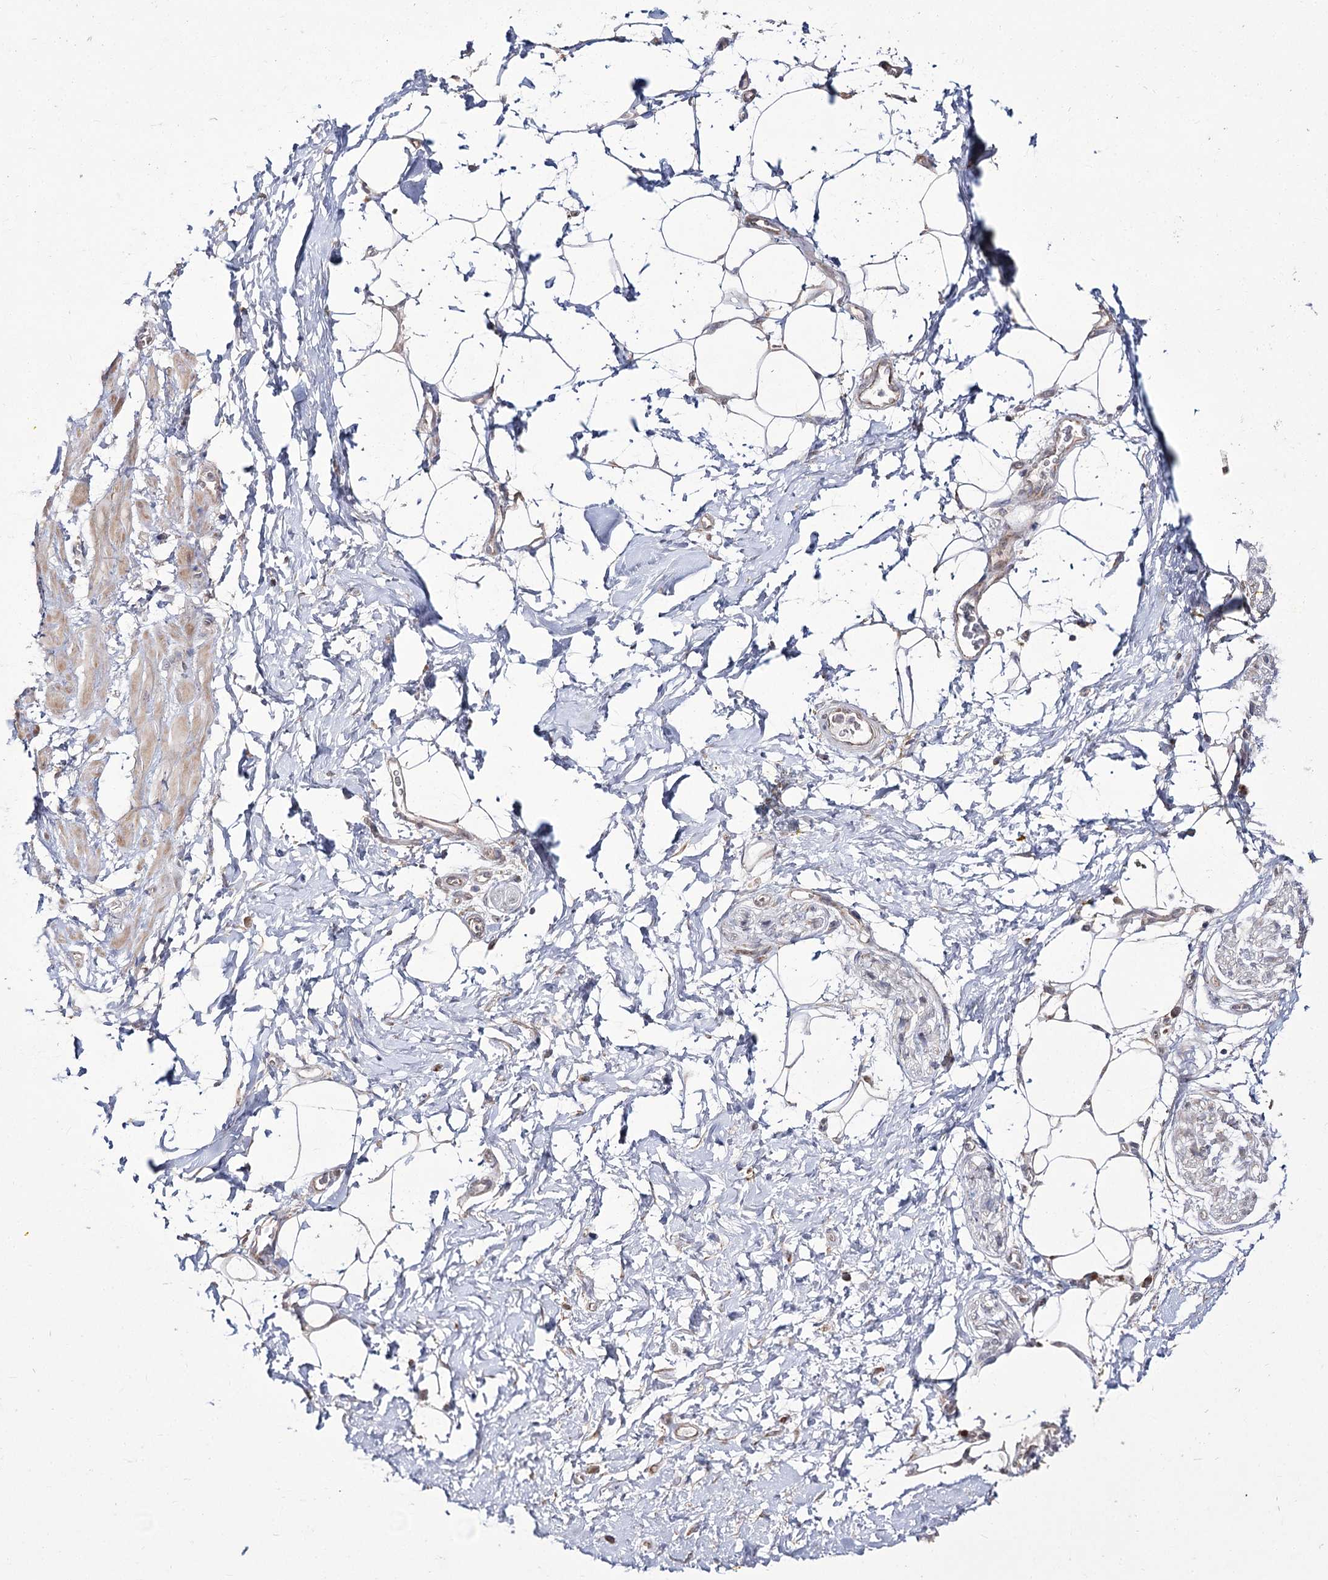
{"staining": {"intensity": "weak", "quantity": "25%-75%", "location": "cytoplasmic/membranous"}, "tissue": "adipose tissue", "cell_type": "Adipocytes", "image_type": "normal", "snomed": [{"axis": "morphology", "description": "Normal tissue, NOS"}, {"axis": "morphology", "description": "Adenocarcinoma, NOS"}, {"axis": "topography", "description": "Pancreas"}, {"axis": "topography", "description": "Peripheral nerve tissue"}], "caption": "Adipocytes reveal weak cytoplasmic/membranous expression in approximately 25%-75% of cells in normal adipose tissue. Ihc stains the protein in brown and the nuclei are stained blue.", "gene": "NADK2", "patient": {"sex": "male", "age": 59}}